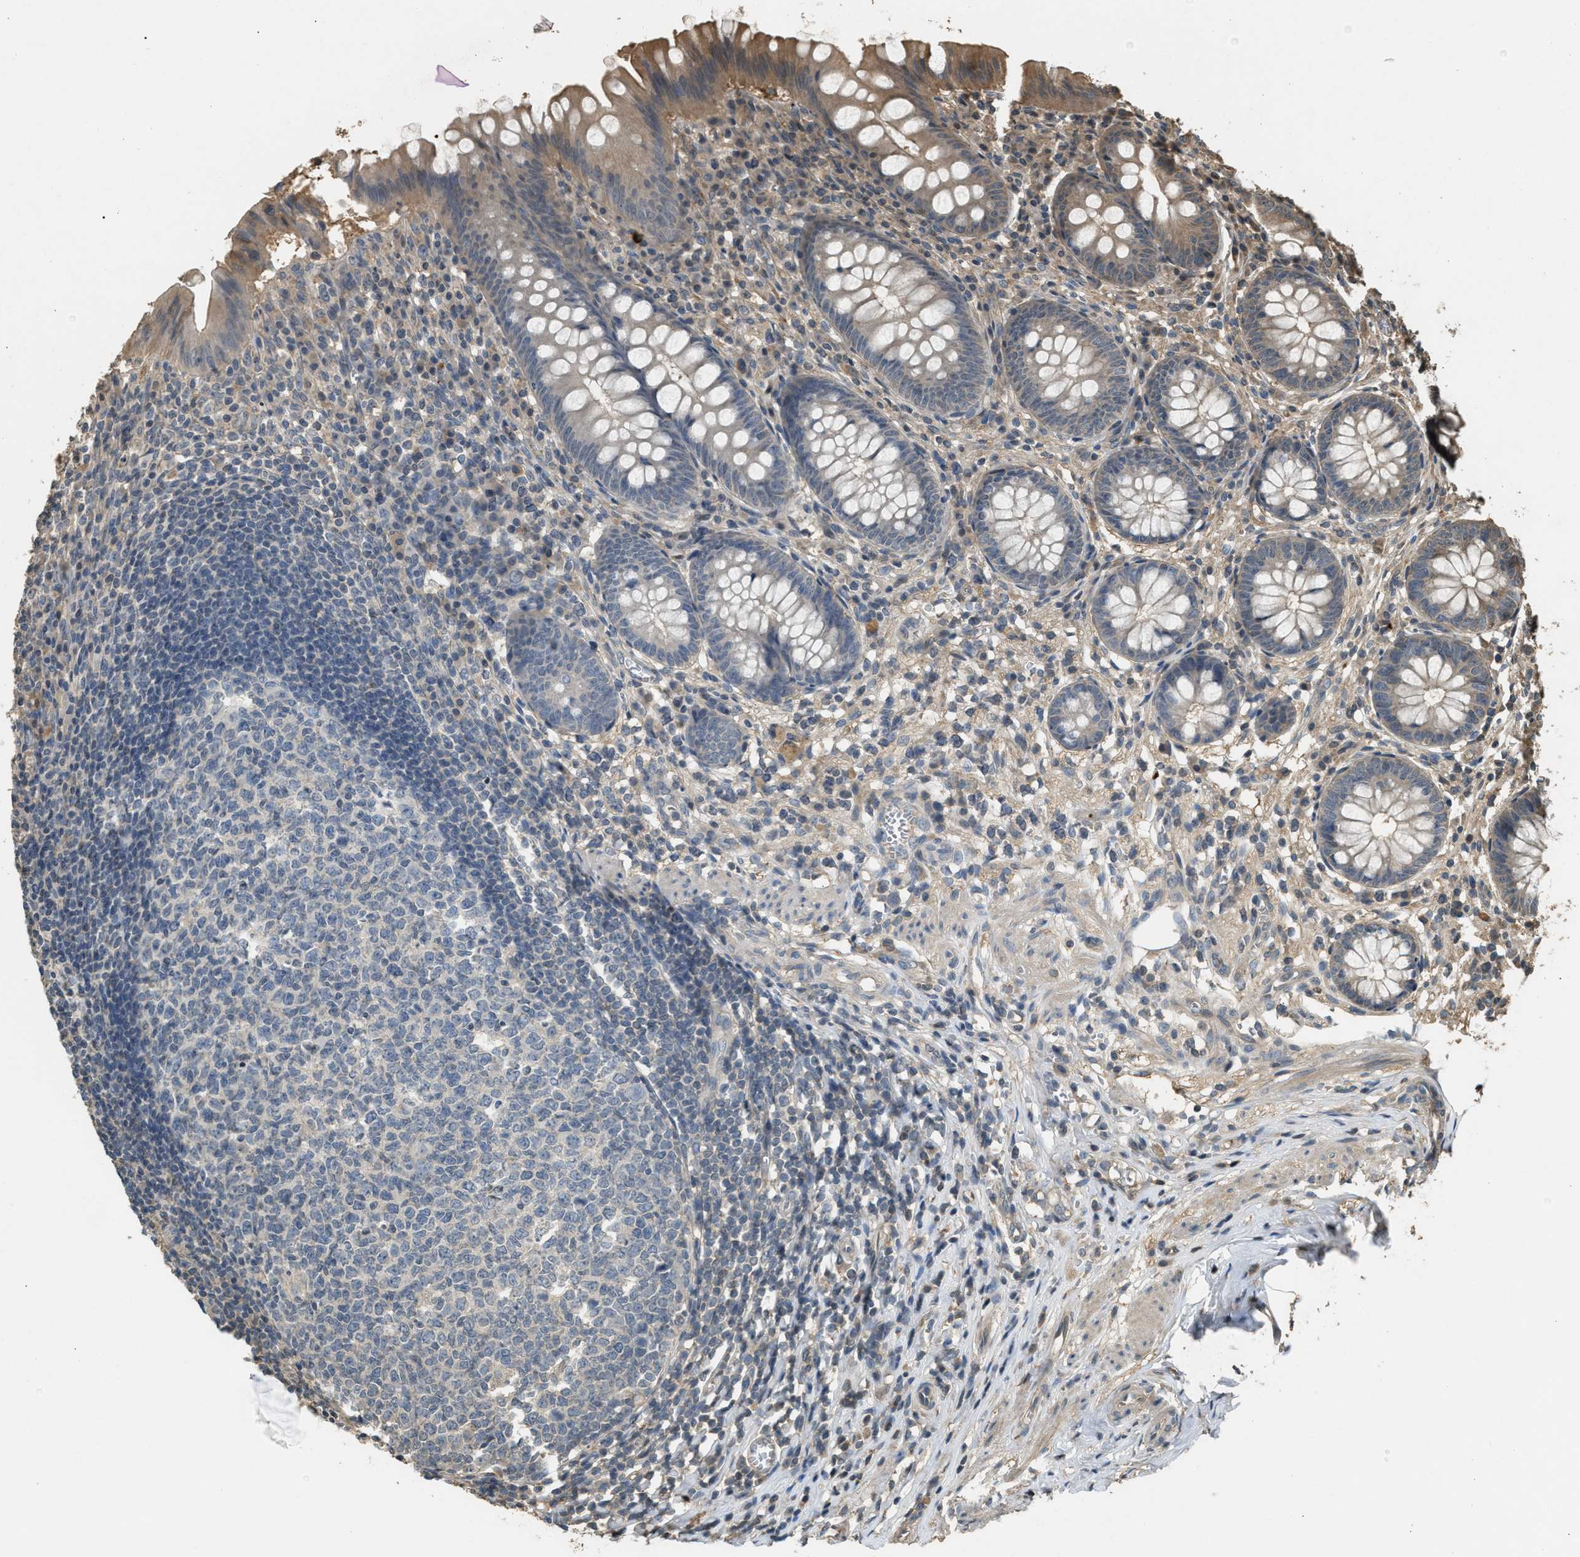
{"staining": {"intensity": "weak", "quantity": "25%-75%", "location": "cytoplasmic/membranous"}, "tissue": "appendix", "cell_type": "Glandular cells", "image_type": "normal", "snomed": [{"axis": "morphology", "description": "Normal tissue, NOS"}, {"axis": "topography", "description": "Appendix"}], "caption": "A micrograph of appendix stained for a protein displays weak cytoplasmic/membranous brown staining in glandular cells.", "gene": "ARHGDIA", "patient": {"sex": "male", "age": 56}}